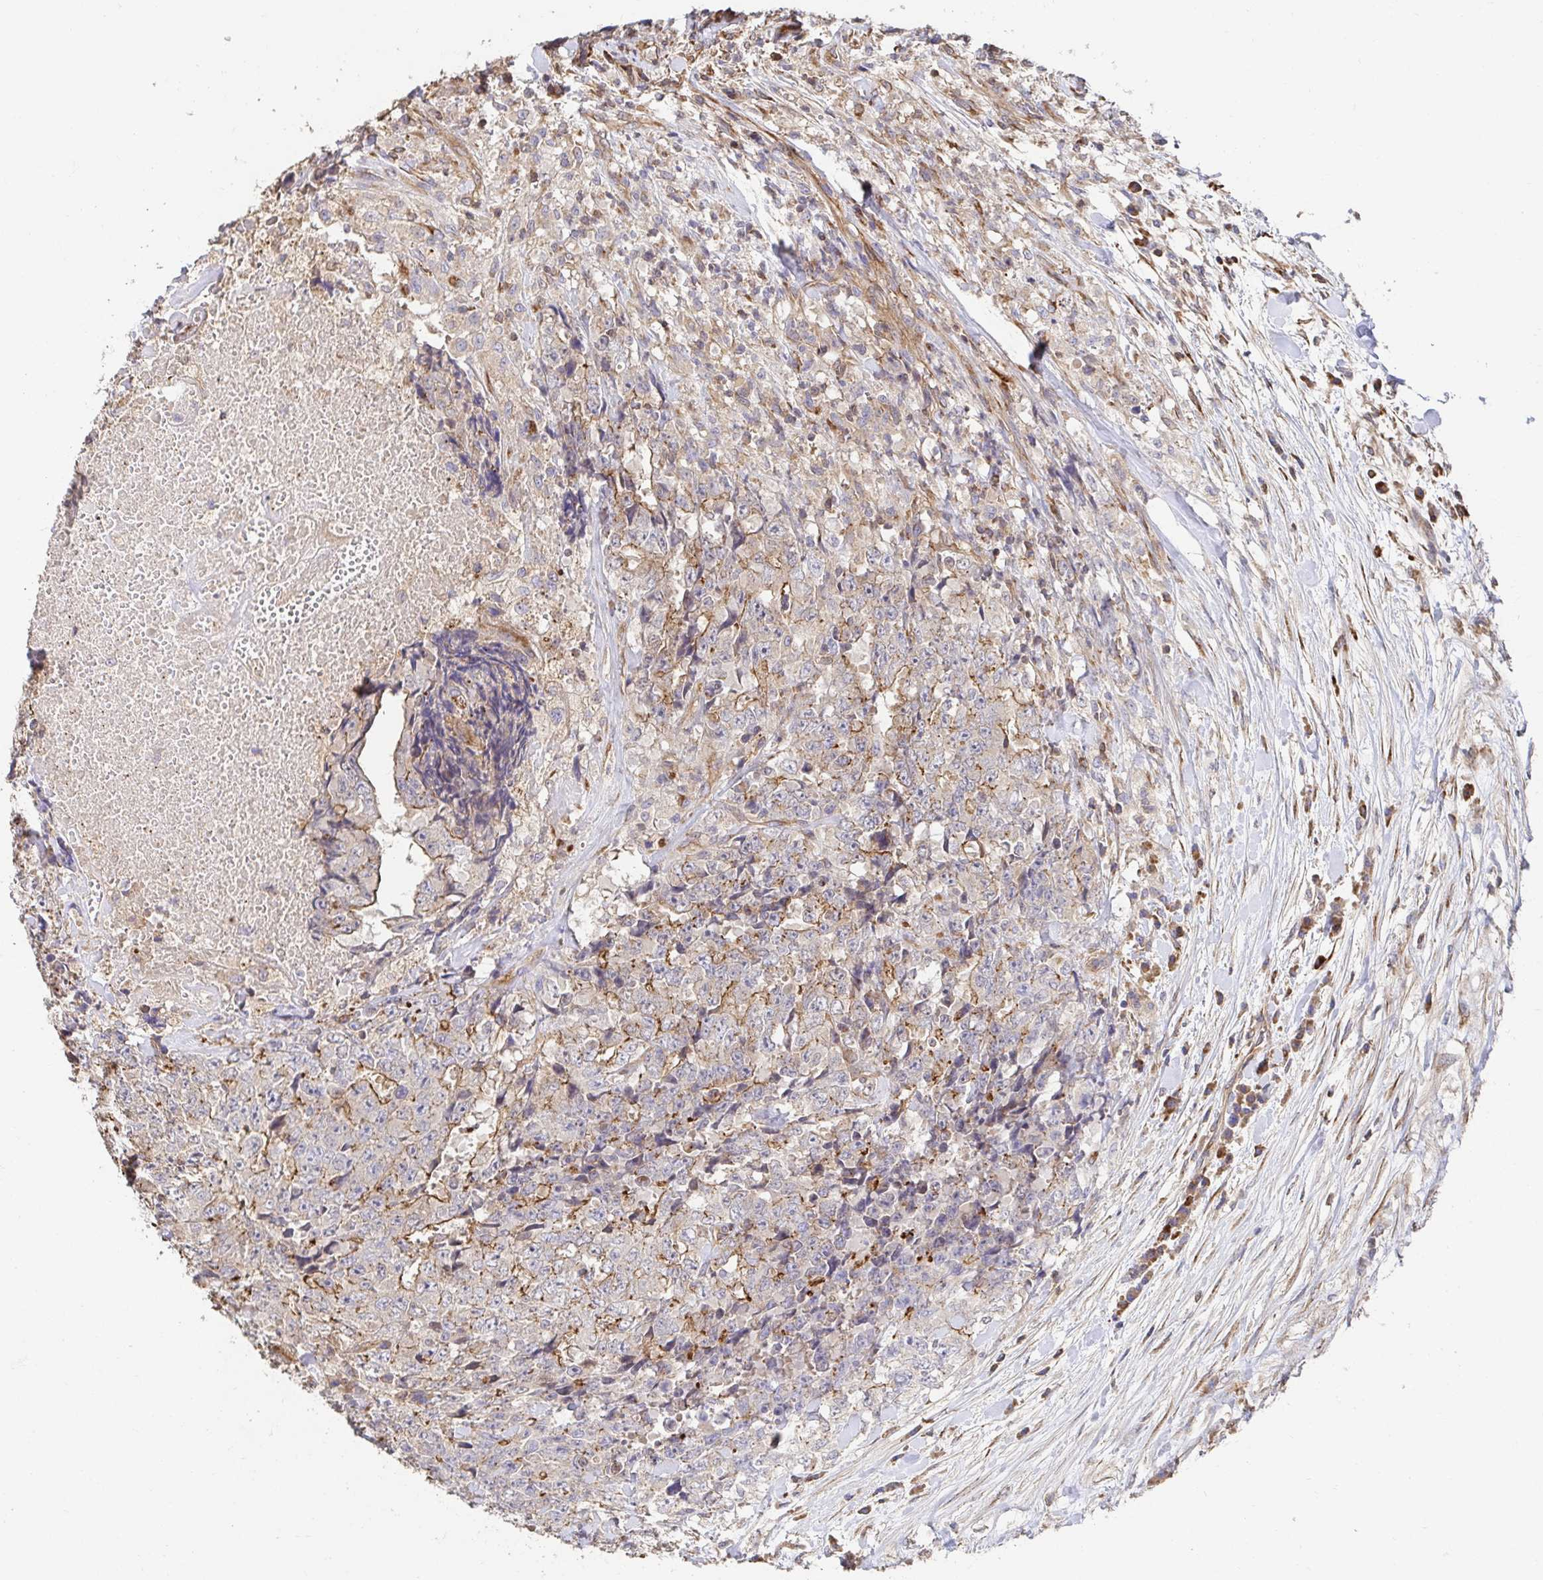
{"staining": {"intensity": "moderate", "quantity": "<25%", "location": "cytoplasmic/membranous"}, "tissue": "testis cancer", "cell_type": "Tumor cells", "image_type": "cancer", "snomed": [{"axis": "morphology", "description": "Carcinoma, Embryonal, NOS"}, {"axis": "topography", "description": "Testis"}], "caption": "Testis cancer (embryonal carcinoma) stained with DAB (3,3'-diaminobenzidine) IHC demonstrates low levels of moderate cytoplasmic/membranous positivity in about <25% of tumor cells.", "gene": "APBB1", "patient": {"sex": "male", "age": 24}}